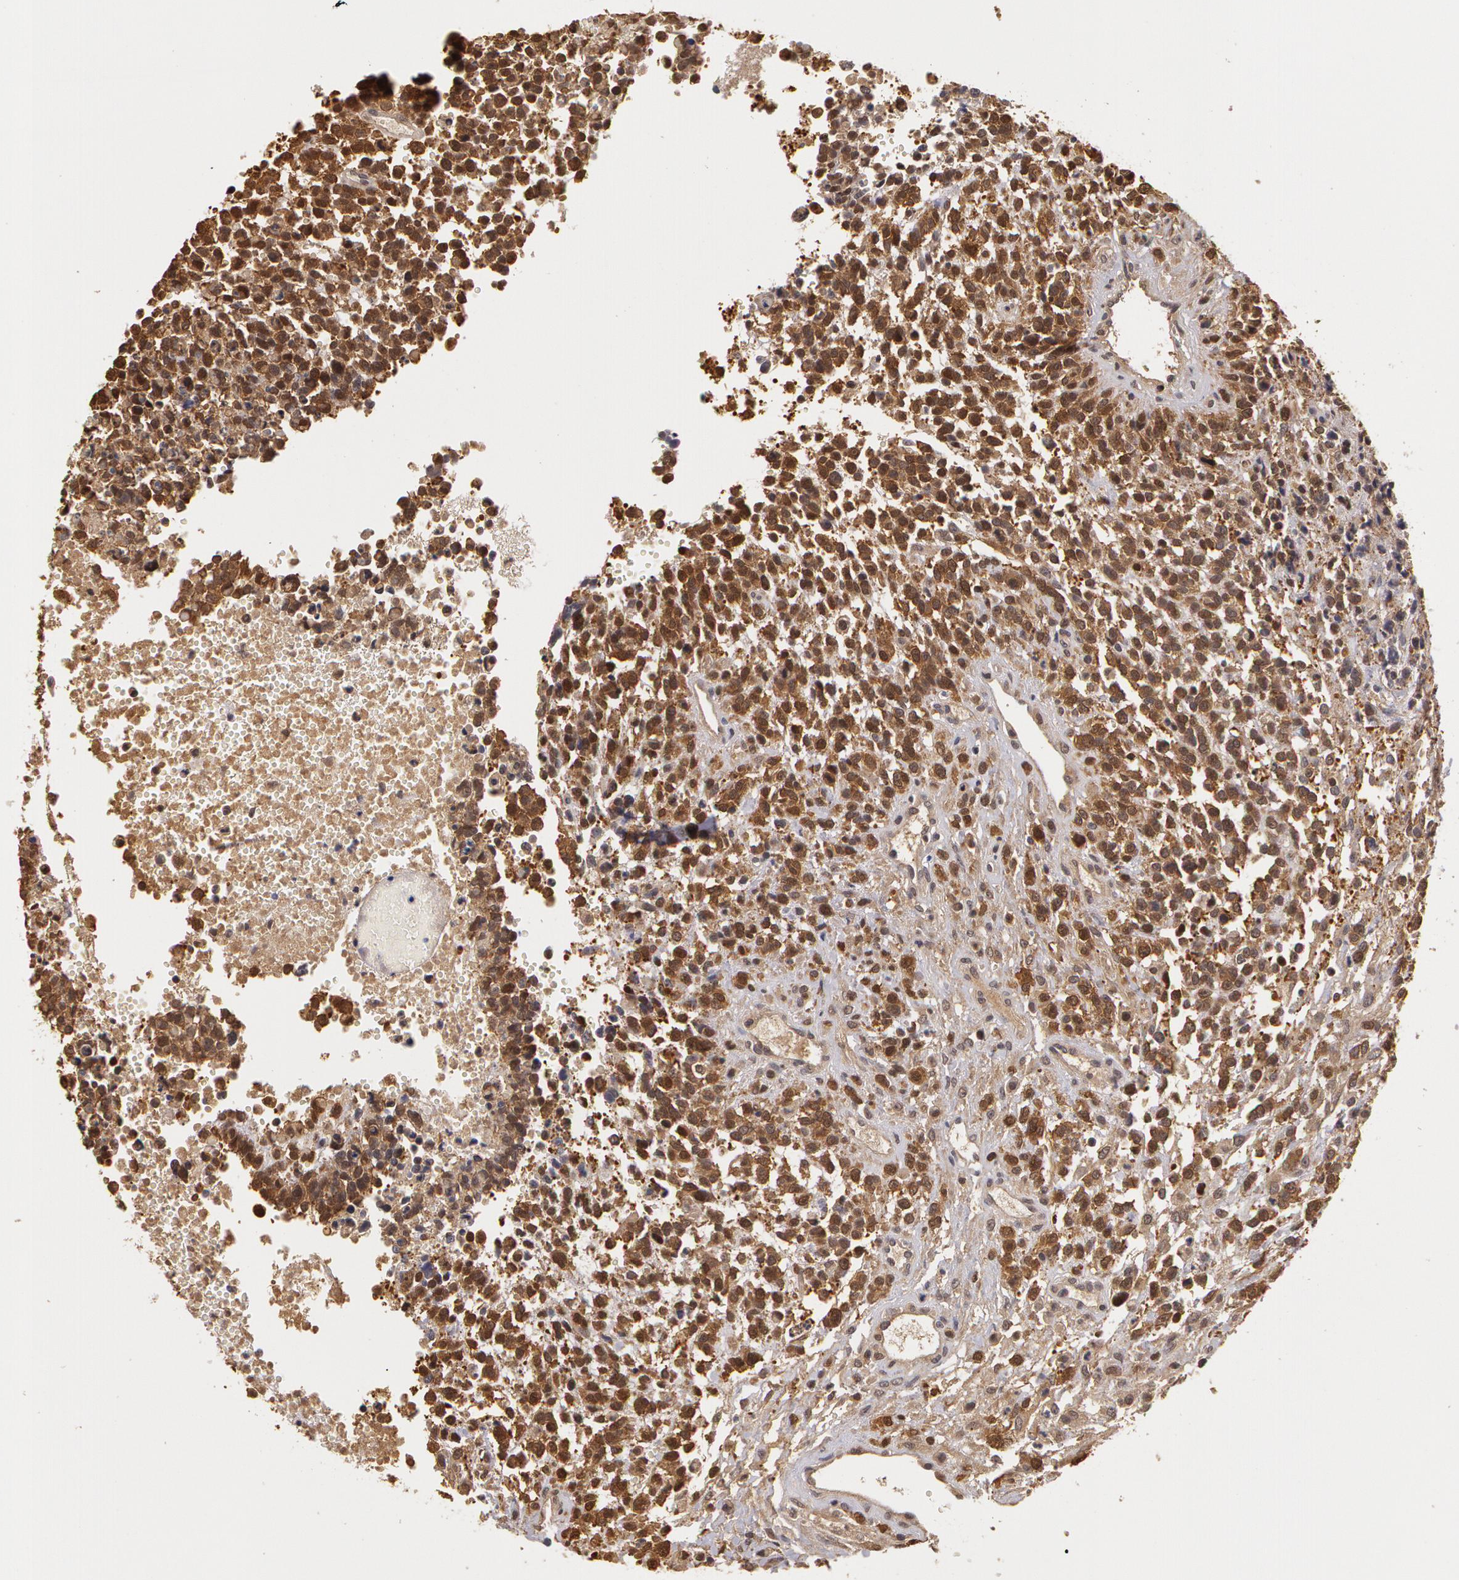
{"staining": {"intensity": "weak", "quantity": "25%-75%", "location": "cytoplasmic/membranous,nuclear"}, "tissue": "glioma", "cell_type": "Tumor cells", "image_type": "cancer", "snomed": [{"axis": "morphology", "description": "Glioma, malignant, High grade"}, {"axis": "topography", "description": "Brain"}], "caption": "Malignant high-grade glioma tissue displays weak cytoplasmic/membranous and nuclear positivity in approximately 25%-75% of tumor cells", "gene": "AHSA1", "patient": {"sex": "male", "age": 66}}